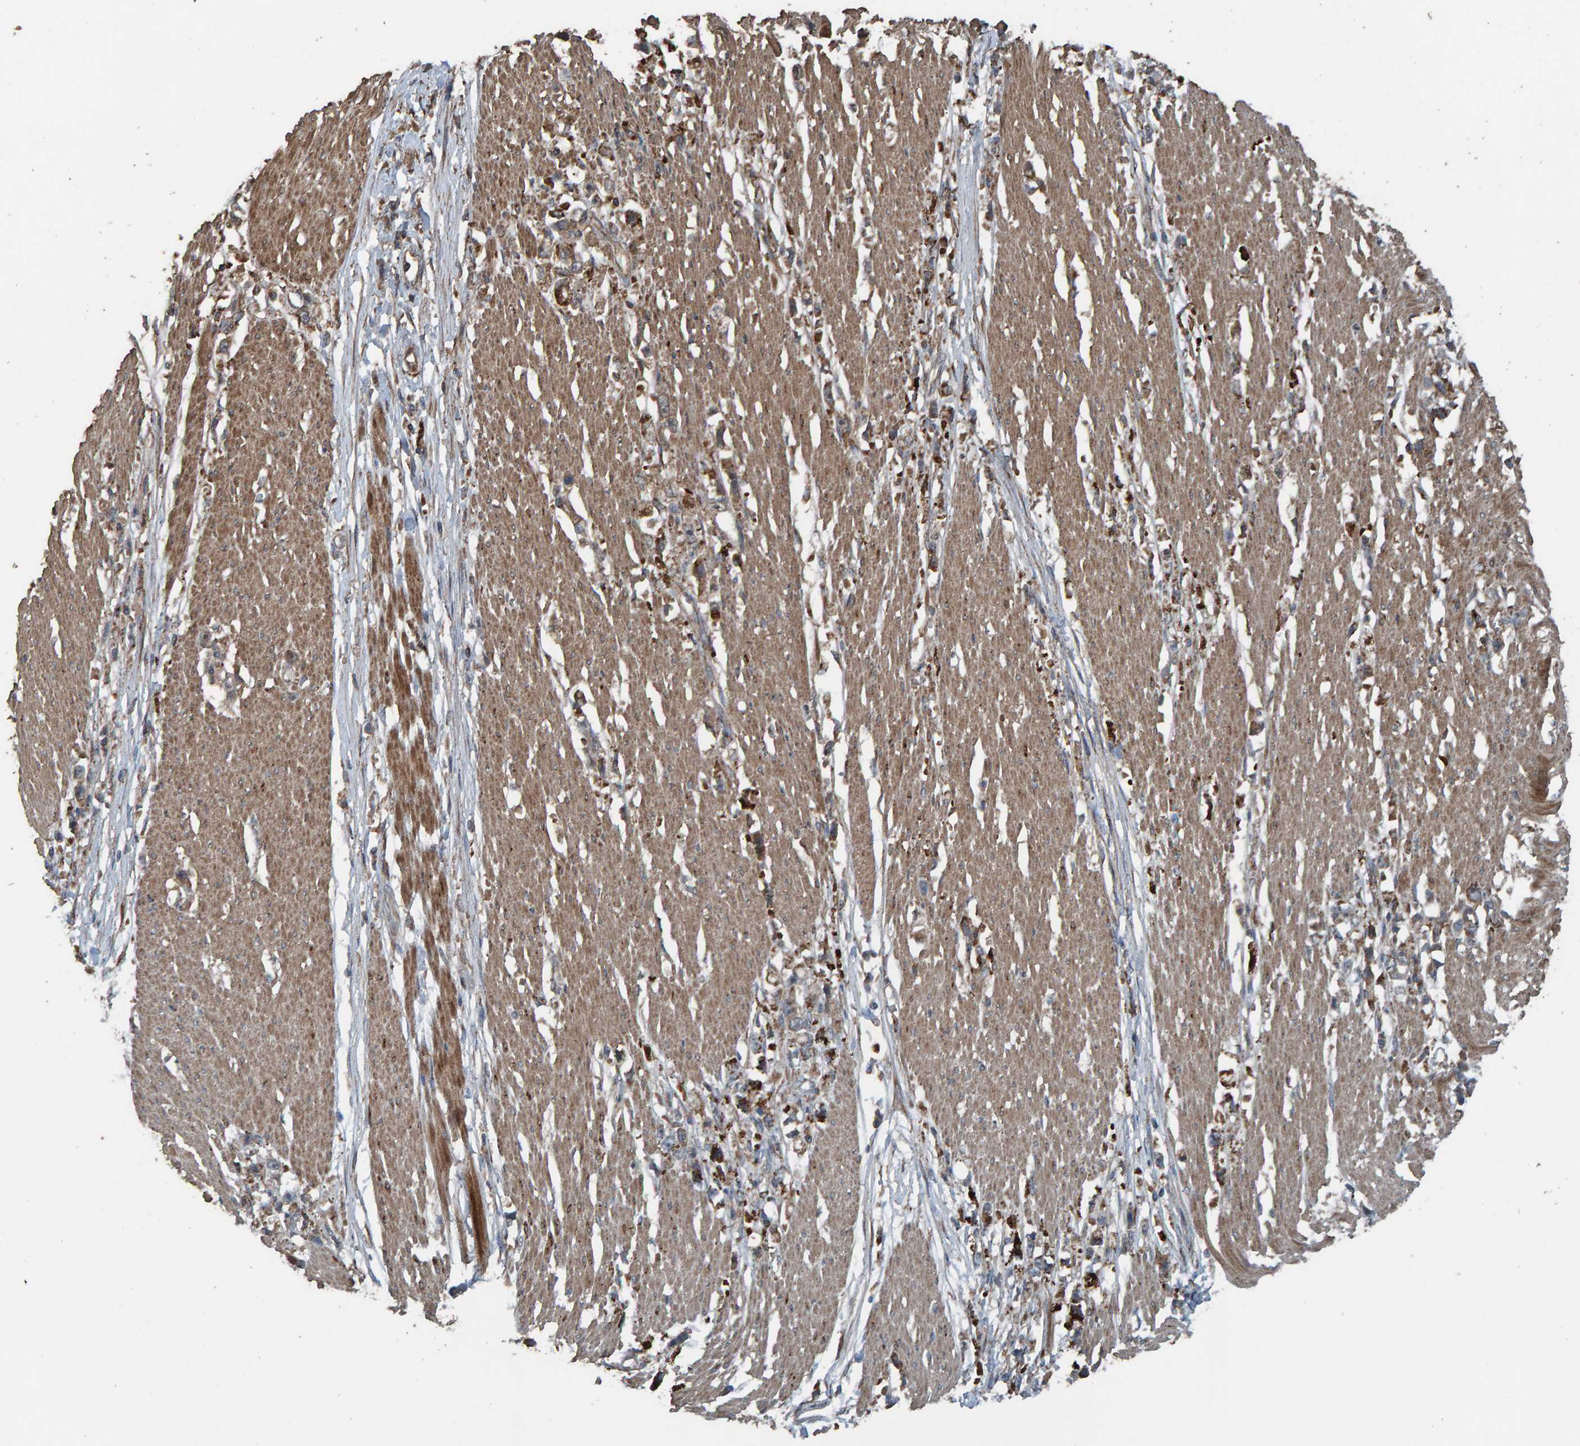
{"staining": {"intensity": "strong", "quantity": "25%-75%", "location": "cytoplasmic/membranous"}, "tissue": "stomach cancer", "cell_type": "Tumor cells", "image_type": "cancer", "snomed": [{"axis": "morphology", "description": "Adenocarcinoma, NOS"}, {"axis": "topography", "description": "Stomach"}], "caption": "Stomach cancer (adenocarcinoma) stained for a protein shows strong cytoplasmic/membranous positivity in tumor cells. (DAB (3,3'-diaminobenzidine) IHC, brown staining for protein, blue staining for nuclei).", "gene": "DUS1L", "patient": {"sex": "female", "age": 59}}